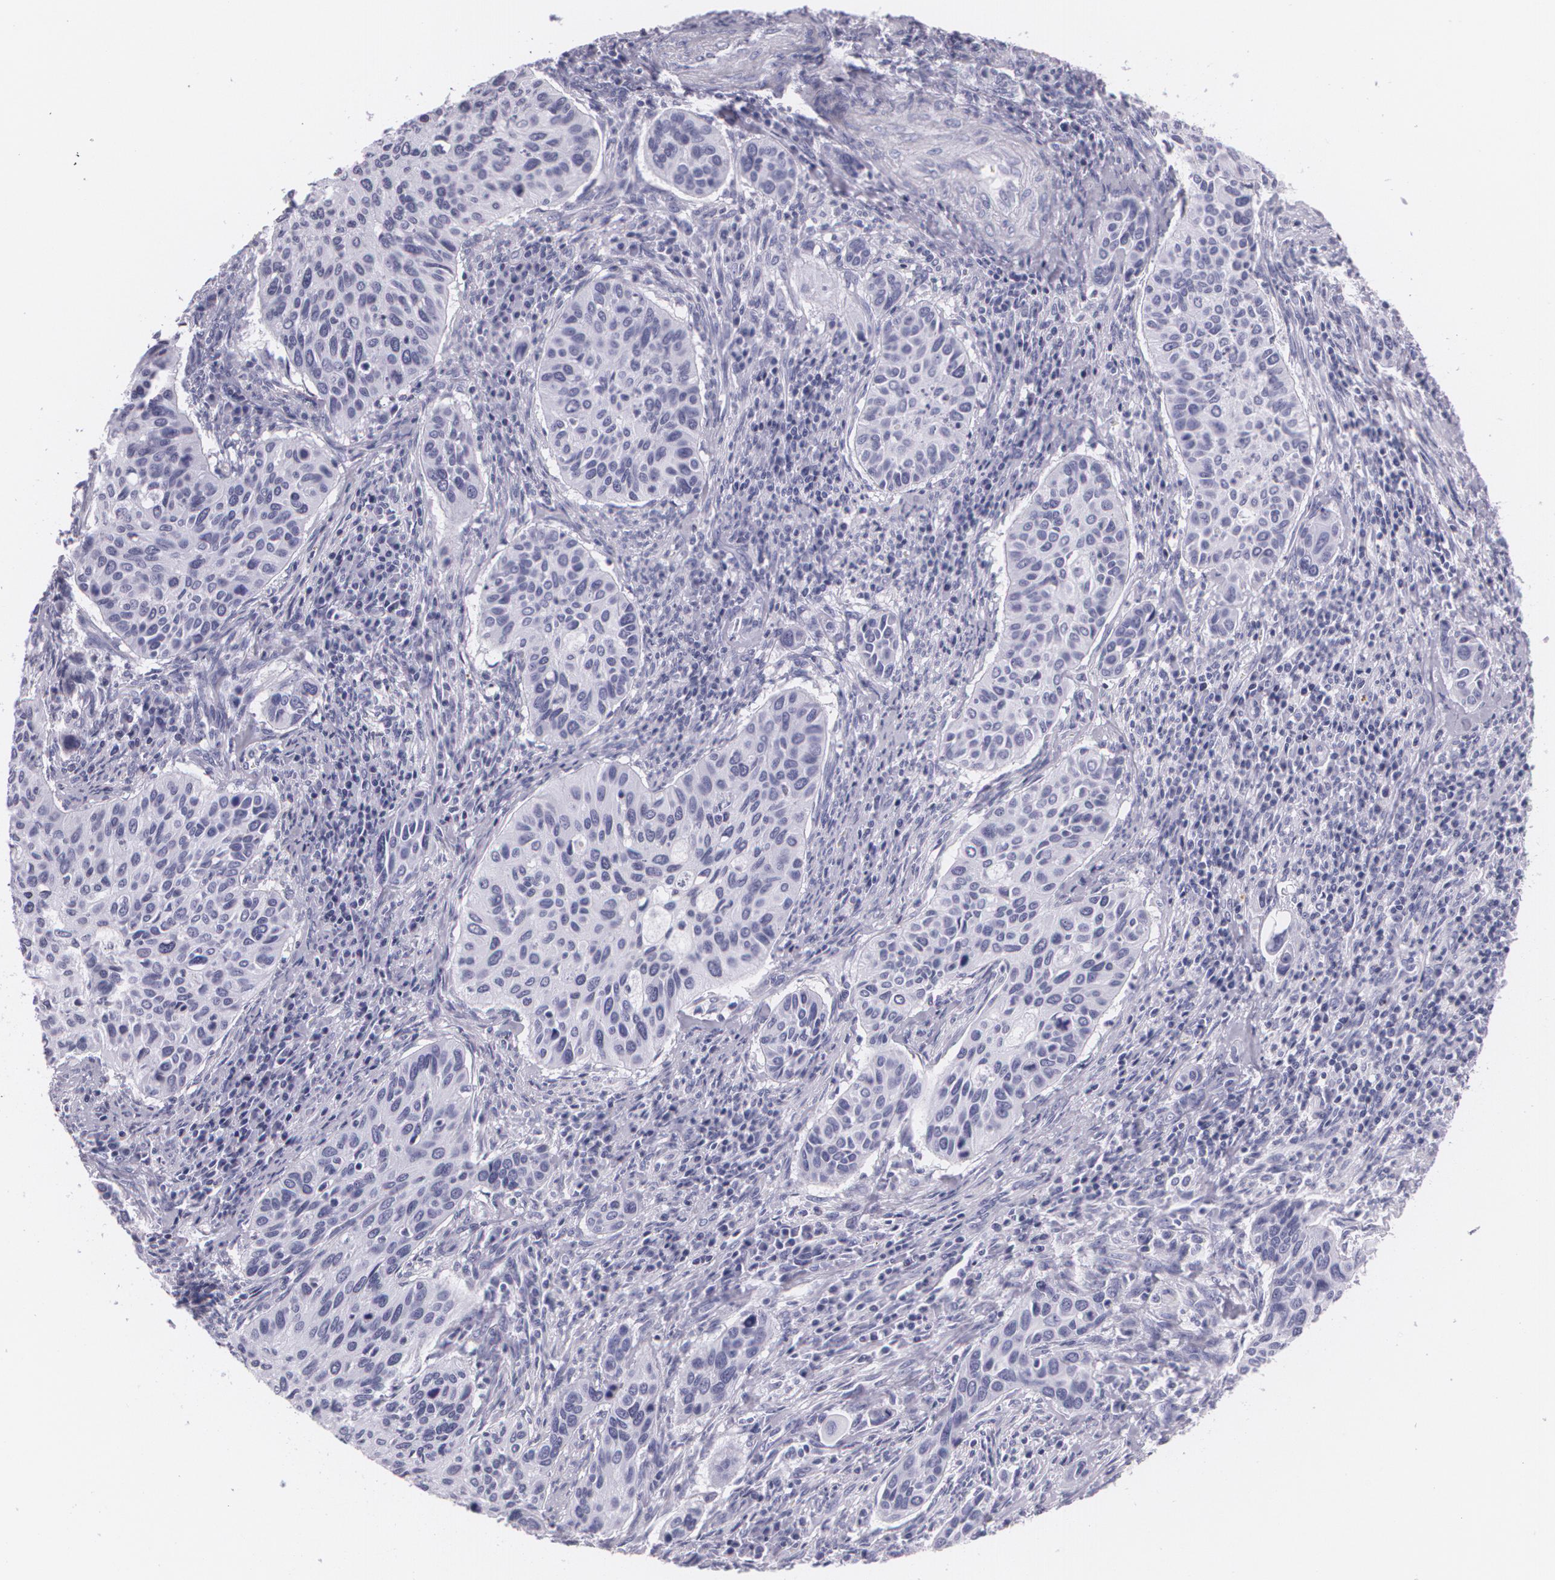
{"staining": {"intensity": "negative", "quantity": "none", "location": "none"}, "tissue": "cervical cancer", "cell_type": "Tumor cells", "image_type": "cancer", "snomed": [{"axis": "morphology", "description": "Adenocarcinoma, NOS"}, {"axis": "topography", "description": "Cervix"}], "caption": "The photomicrograph exhibits no staining of tumor cells in cervical adenocarcinoma.", "gene": "DLG4", "patient": {"sex": "female", "age": 29}}